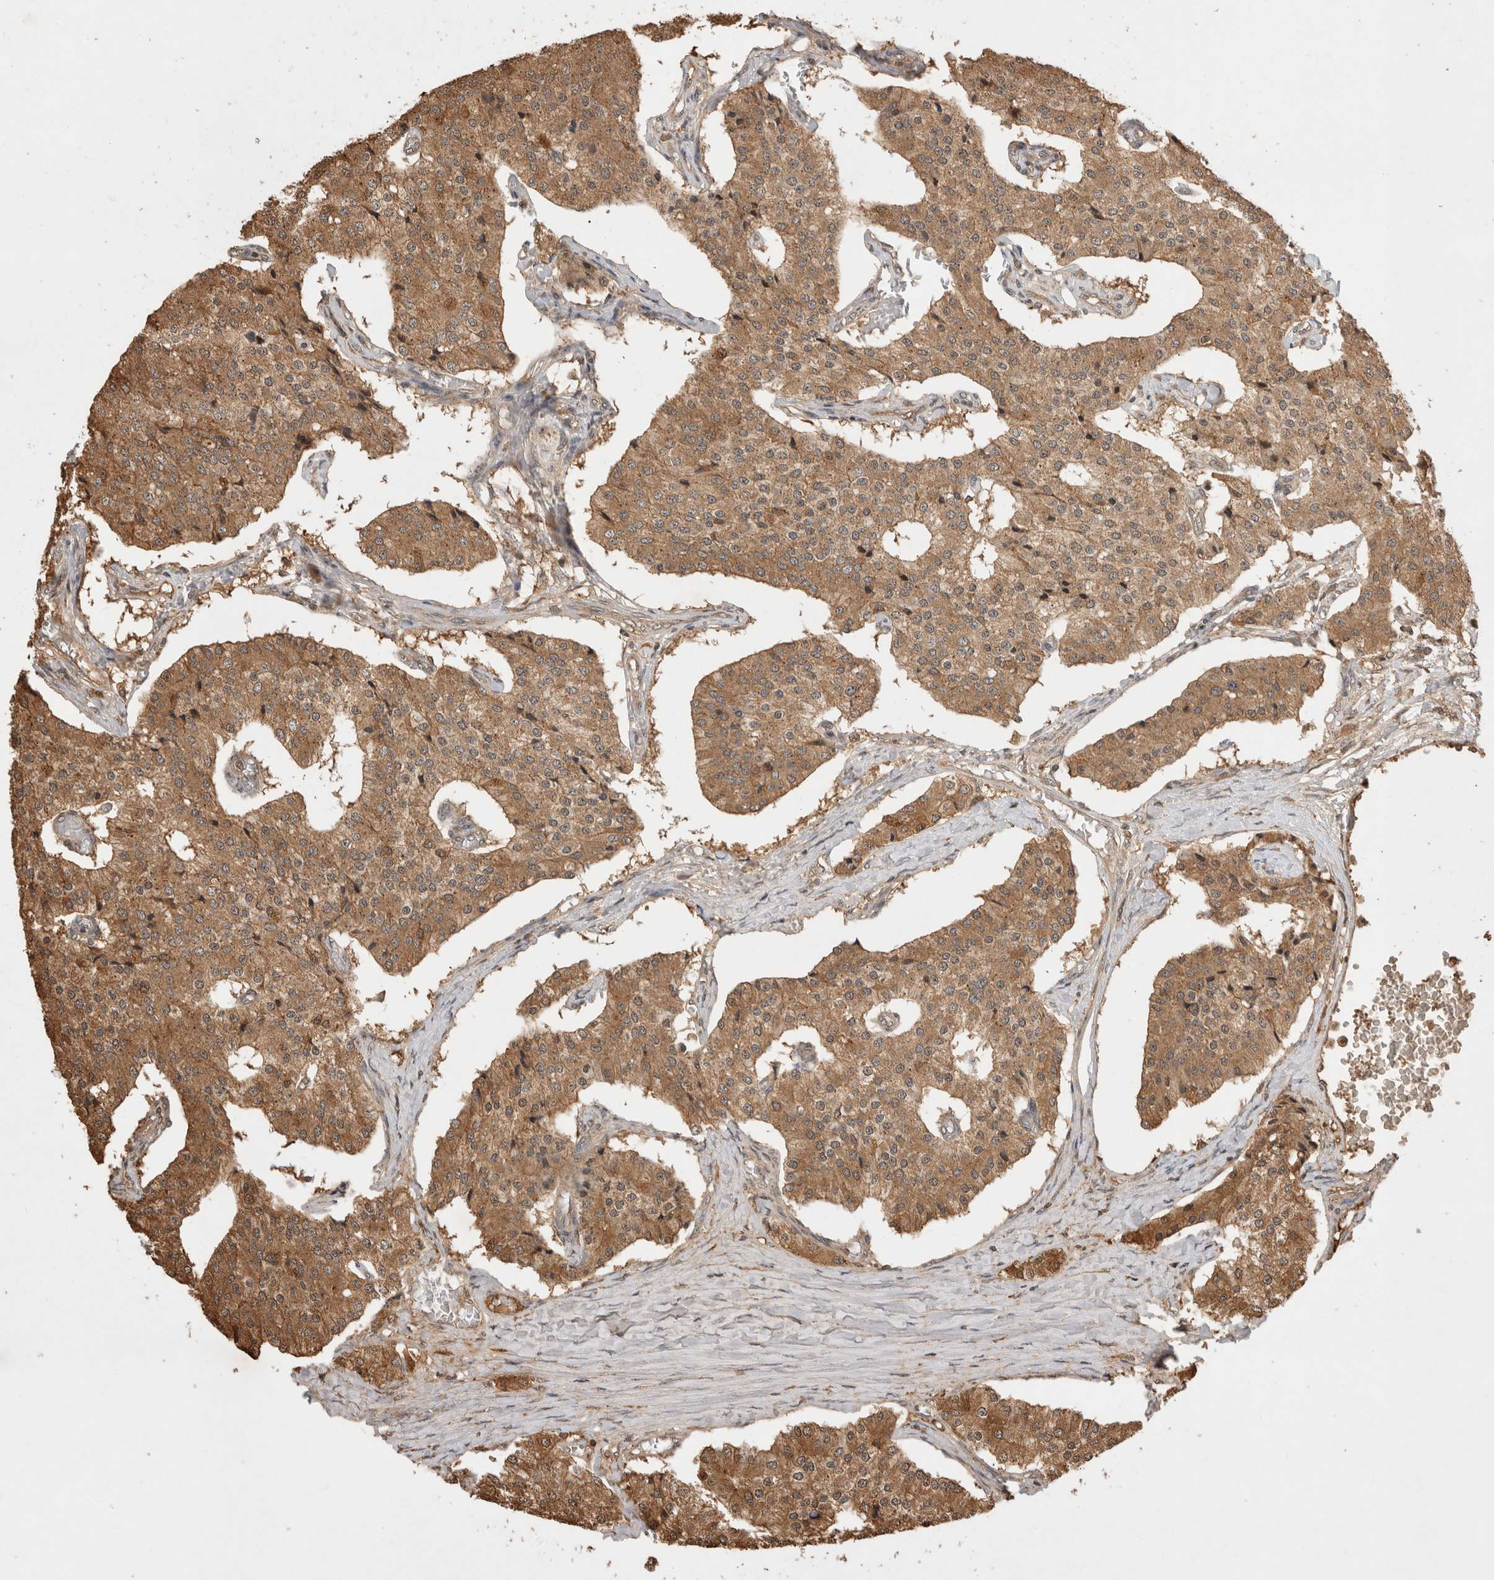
{"staining": {"intensity": "moderate", "quantity": ">75%", "location": "cytoplasmic/membranous"}, "tissue": "carcinoid", "cell_type": "Tumor cells", "image_type": "cancer", "snomed": [{"axis": "morphology", "description": "Carcinoid, malignant, NOS"}, {"axis": "topography", "description": "Colon"}], "caption": "Protein staining of malignant carcinoid tissue displays moderate cytoplasmic/membranous expression in about >75% of tumor cells.", "gene": "PRMT3", "patient": {"sex": "female", "age": 52}}